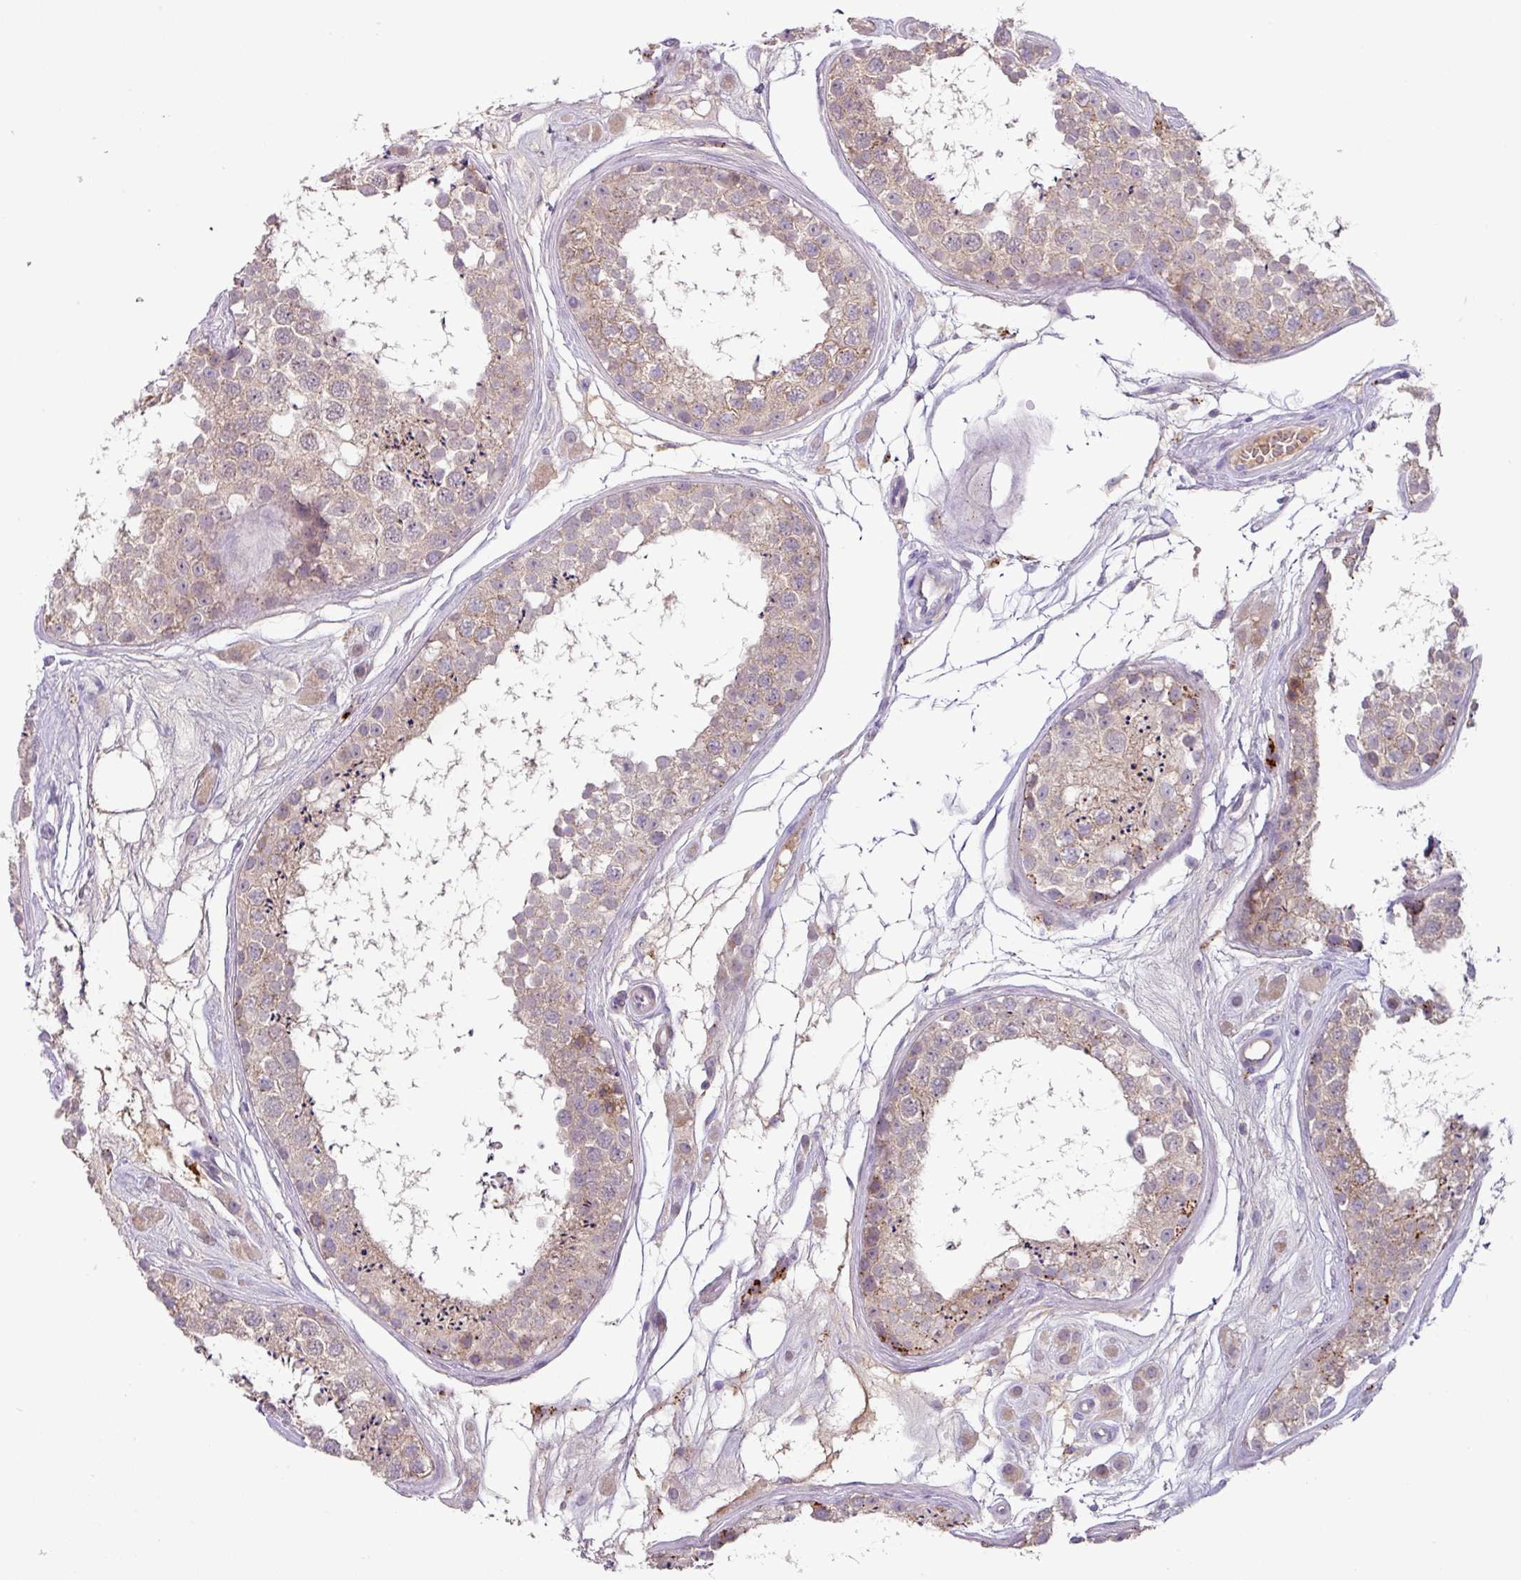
{"staining": {"intensity": "moderate", "quantity": "25%-75%", "location": "cytoplasmic/membranous"}, "tissue": "testis", "cell_type": "Cells in seminiferous ducts", "image_type": "normal", "snomed": [{"axis": "morphology", "description": "Normal tissue, NOS"}, {"axis": "topography", "description": "Testis"}], "caption": "The immunohistochemical stain shows moderate cytoplasmic/membranous staining in cells in seminiferous ducts of normal testis.", "gene": "PLEKHH3", "patient": {"sex": "male", "age": 25}}